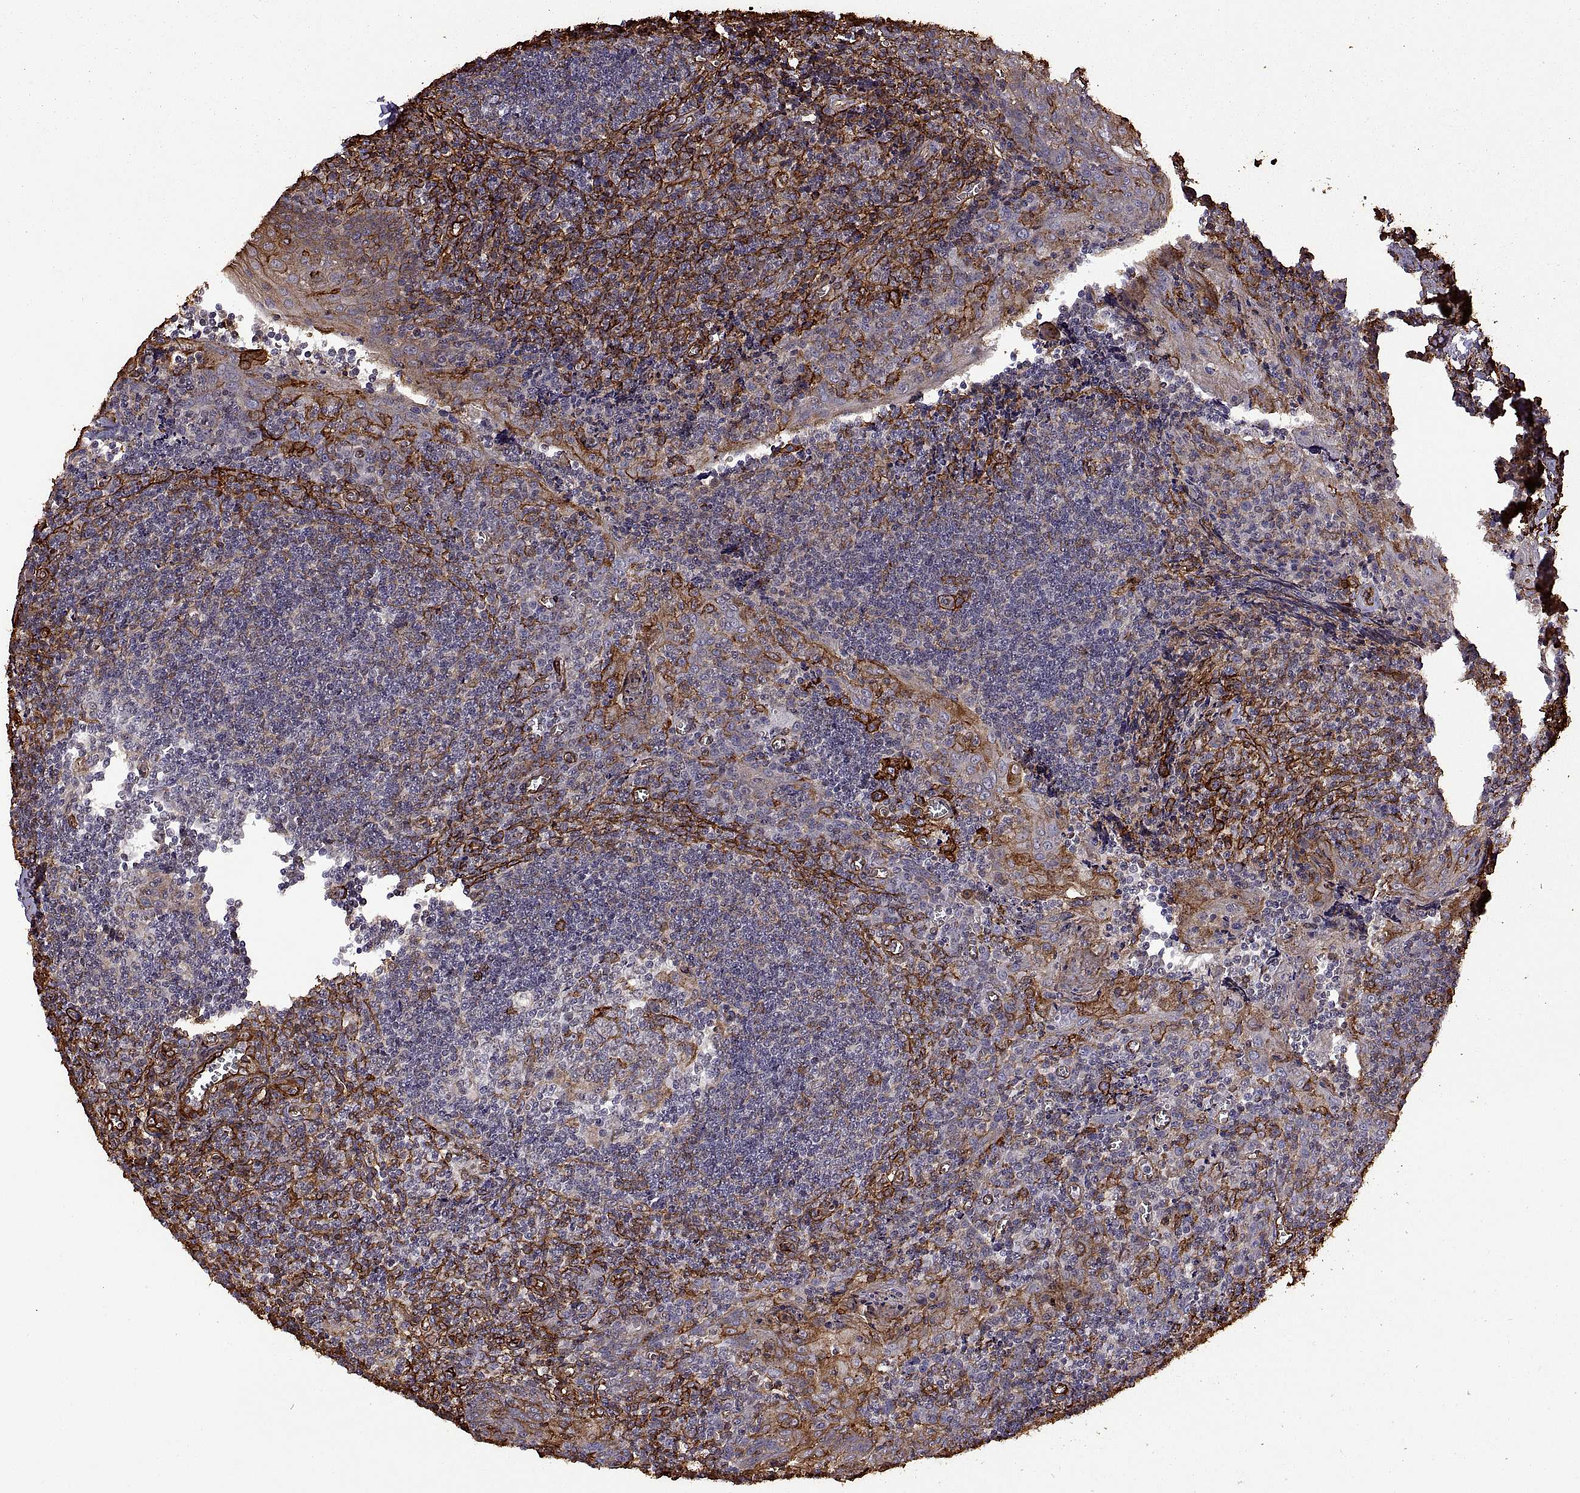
{"staining": {"intensity": "negative", "quantity": "none", "location": "none"}, "tissue": "tonsil", "cell_type": "Germinal center cells", "image_type": "normal", "snomed": [{"axis": "morphology", "description": "Normal tissue, NOS"}, {"axis": "morphology", "description": "Inflammation, NOS"}, {"axis": "topography", "description": "Tonsil"}], "caption": "Protein analysis of unremarkable tonsil demonstrates no significant positivity in germinal center cells.", "gene": "S100A10", "patient": {"sex": "female", "age": 31}}